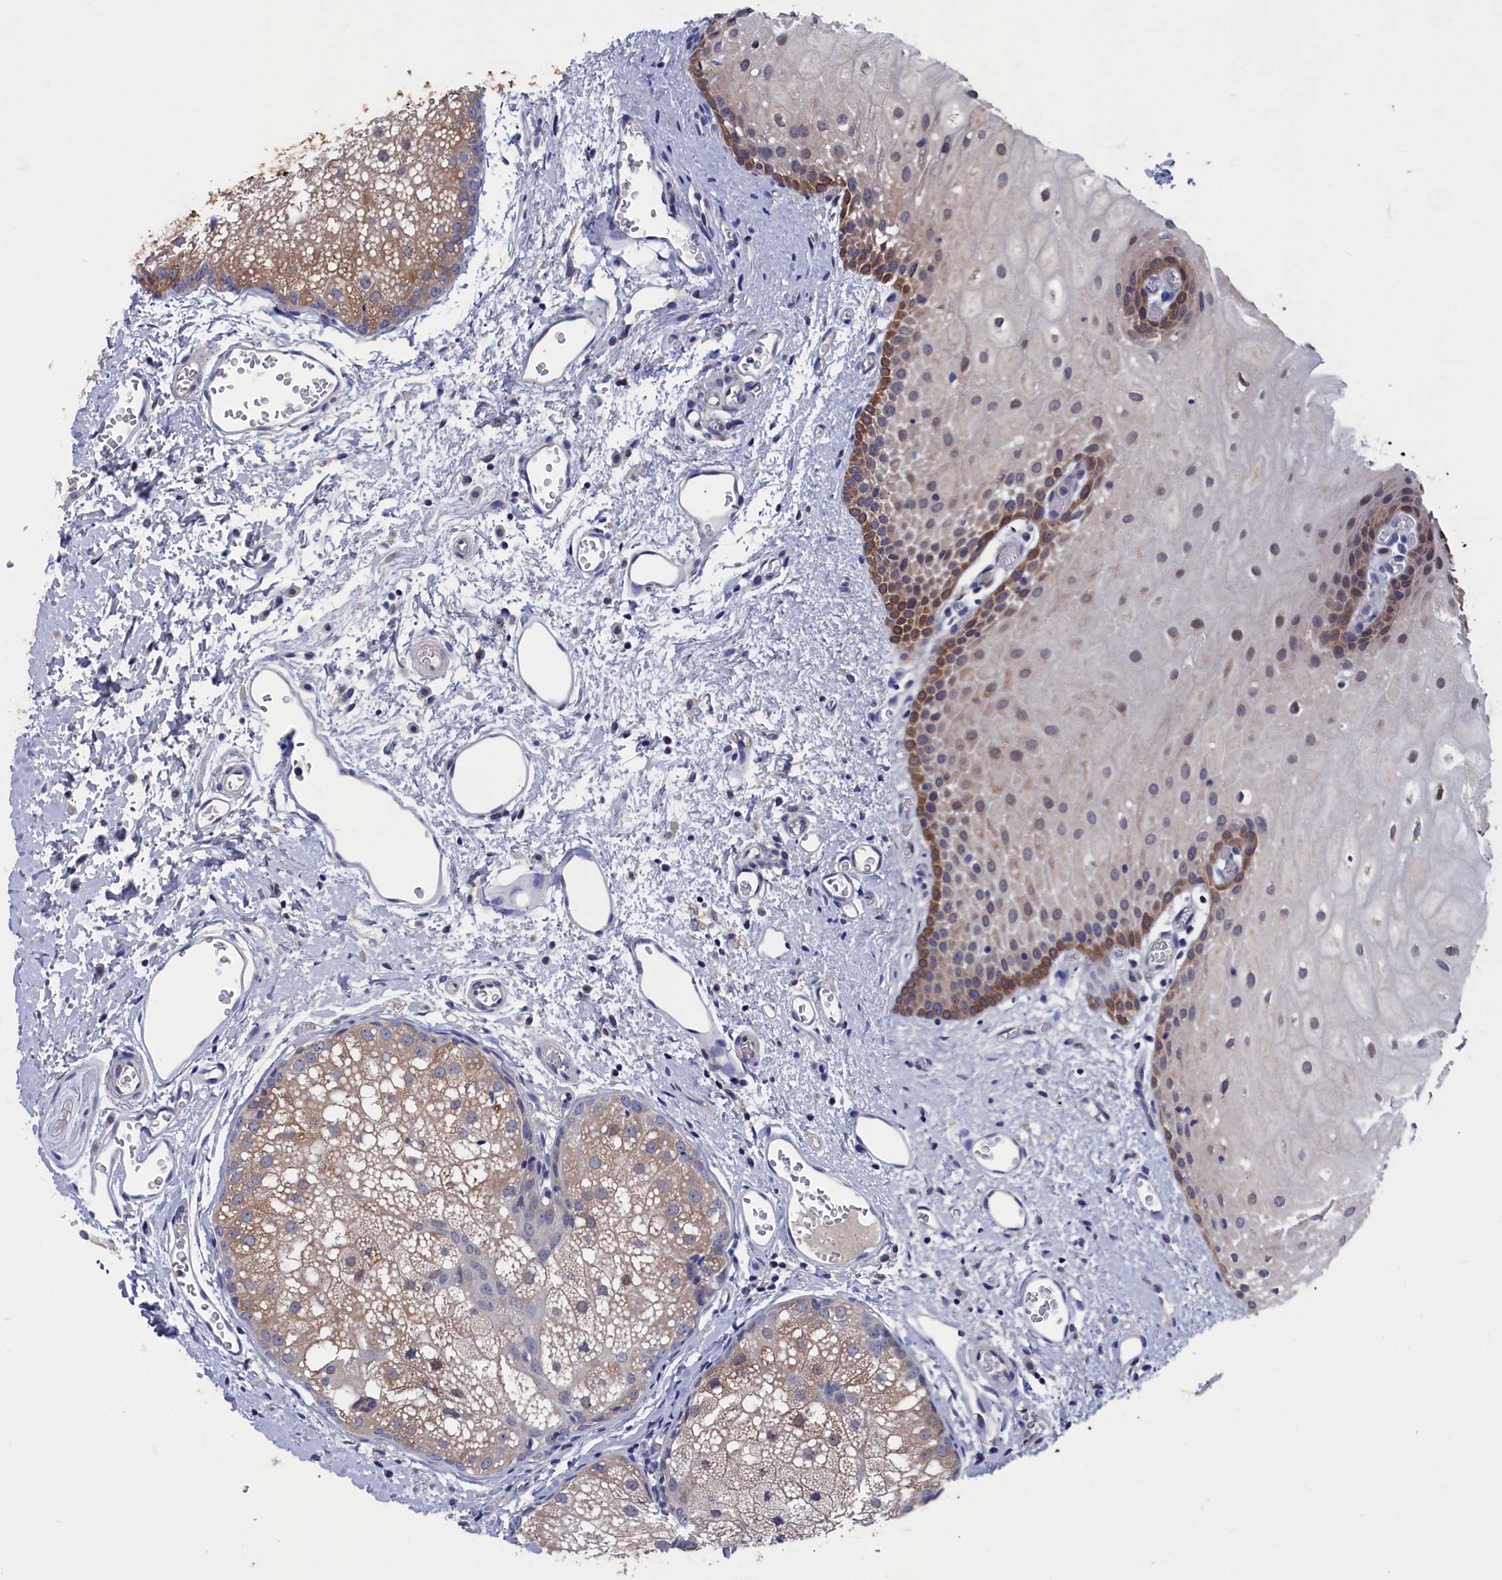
{"staining": {"intensity": "moderate", "quantity": "25%-75%", "location": "cytoplasmic/membranous,nuclear"}, "tissue": "oral mucosa", "cell_type": "Squamous epithelial cells", "image_type": "normal", "snomed": [{"axis": "morphology", "description": "Normal tissue, NOS"}, {"axis": "morphology", "description": "Squamous cell carcinoma, NOS"}, {"axis": "topography", "description": "Oral tissue"}, {"axis": "topography", "description": "Head-Neck"}], "caption": "Protein analysis of normal oral mucosa displays moderate cytoplasmic/membranous,nuclear expression in about 25%-75% of squamous epithelial cells.", "gene": "SPATA13", "patient": {"sex": "female", "age": 70}}